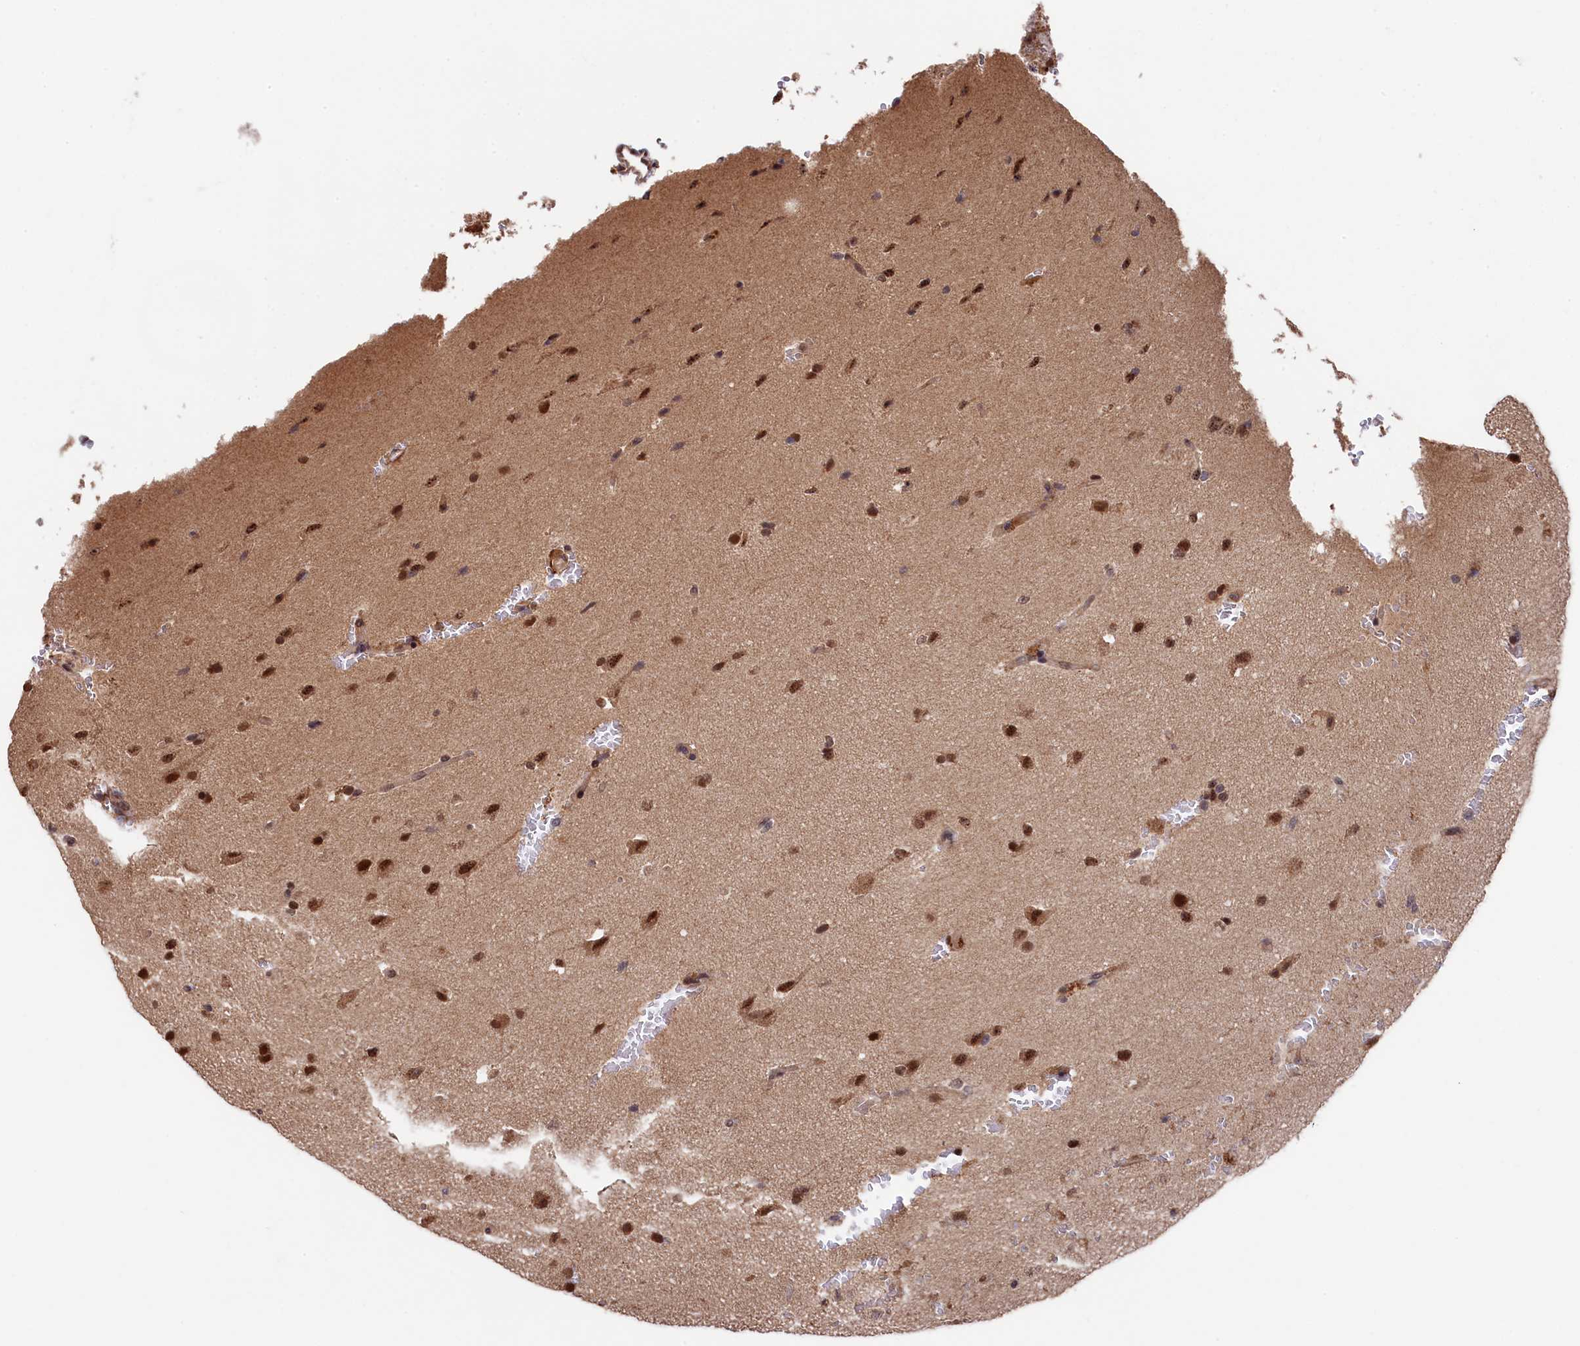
{"staining": {"intensity": "moderate", "quantity": ">75%", "location": "cytoplasmic/membranous,nuclear"}, "tissue": "glioma", "cell_type": "Tumor cells", "image_type": "cancer", "snomed": [{"axis": "morphology", "description": "Glioma, malignant, Low grade"}, {"axis": "topography", "description": "Brain"}], "caption": "The histopathology image reveals immunohistochemical staining of malignant glioma (low-grade). There is moderate cytoplasmic/membranous and nuclear staining is identified in about >75% of tumor cells.", "gene": "CLPX", "patient": {"sex": "female", "age": 37}}